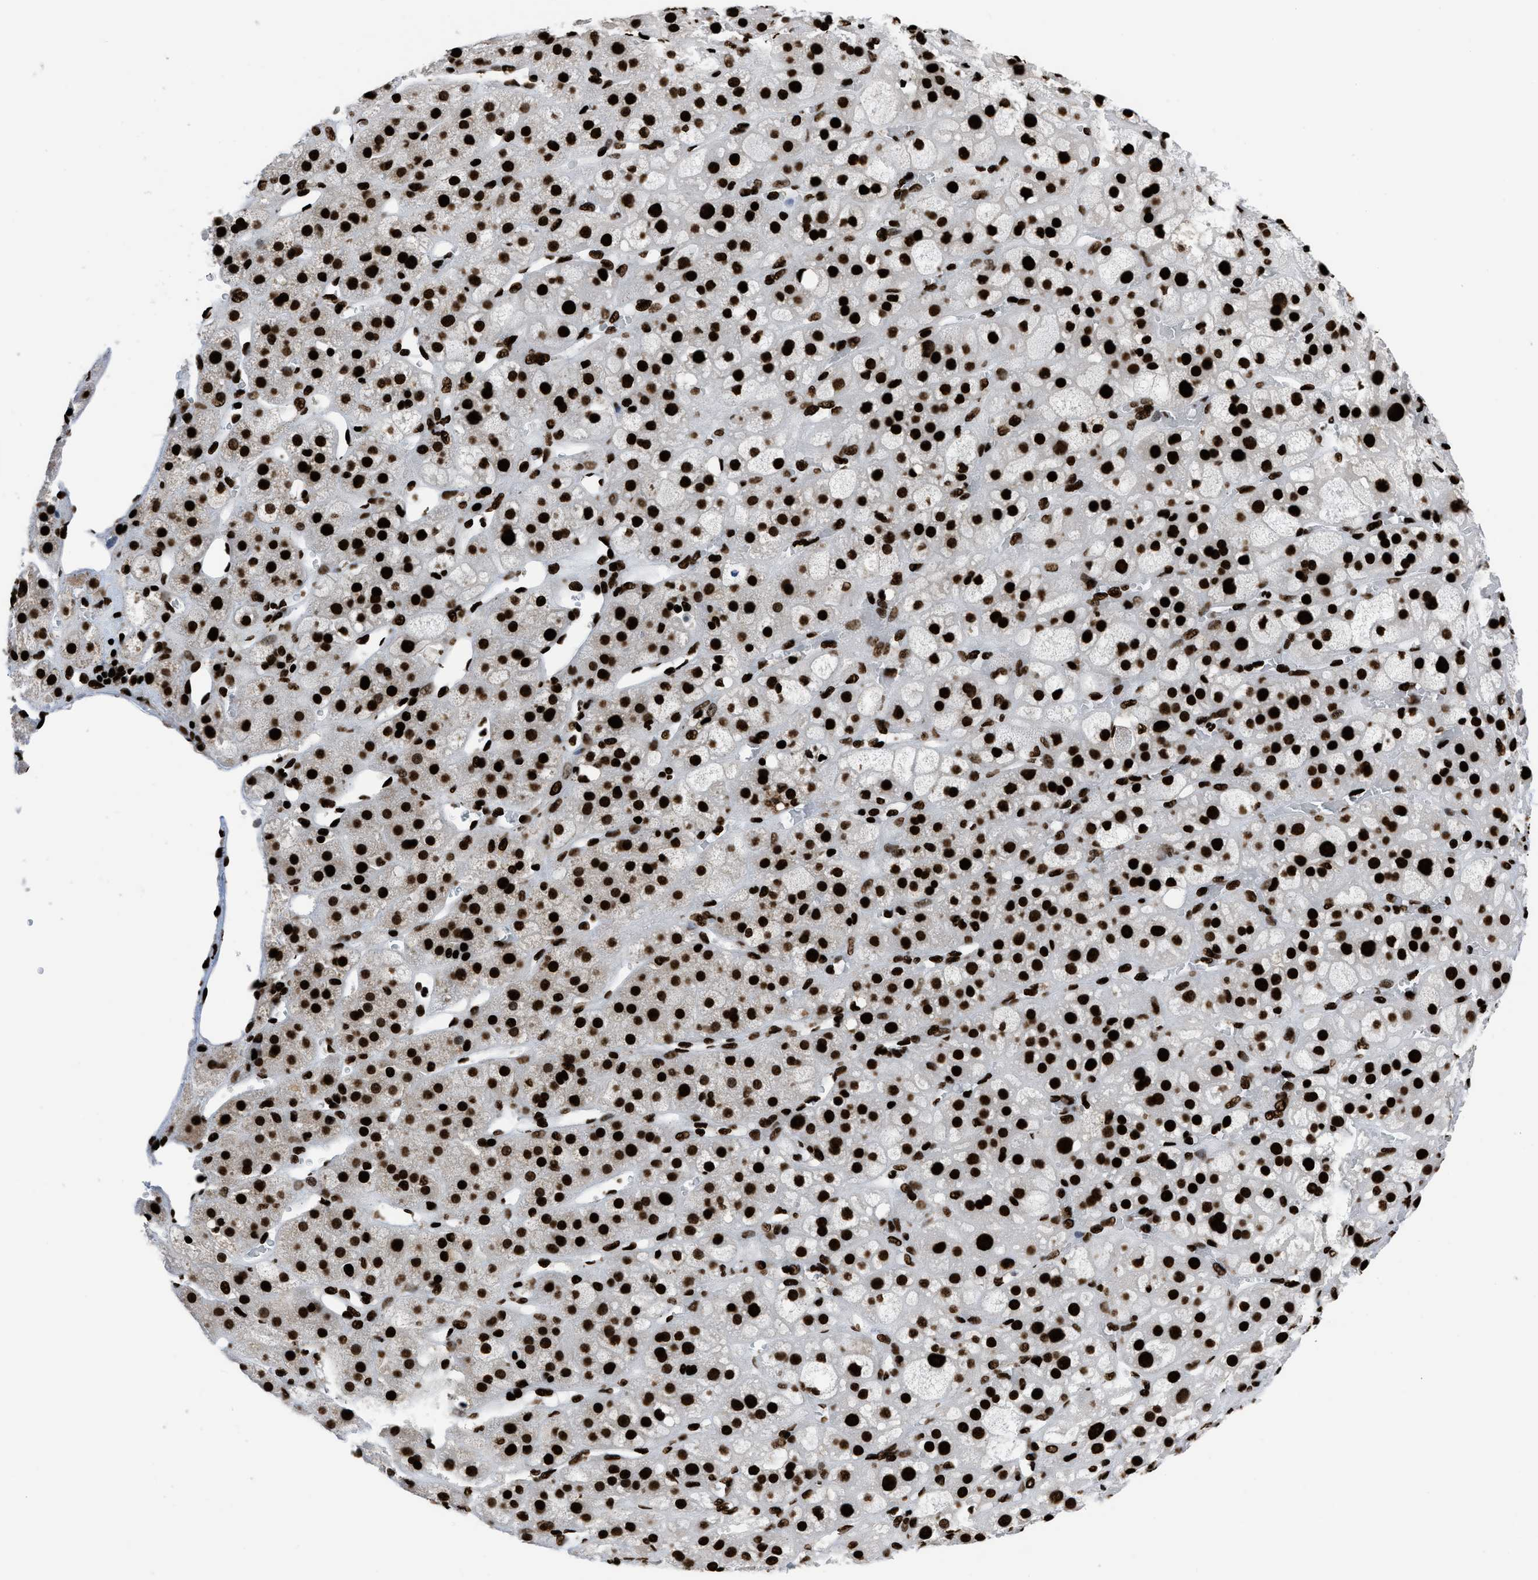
{"staining": {"intensity": "strong", "quantity": ">75%", "location": "nuclear"}, "tissue": "adrenal gland", "cell_type": "Glandular cells", "image_type": "normal", "snomed": [{"axis": "morphology", "description": "Normal tissue, NOS"}, {"axis": "topography", "description": "Adrenal gland"}], "caption": "Immunohistochemistry histopathology image of normal adrenal gland: adrenal gland stained using IHC demonstrates high levels of strong protein expression localized specifically in the nuclear of glandular cells, appearing as a nuclear brown color.", "gene": "HNRNPM", "patient": {"sex": "female", "age": 47}}